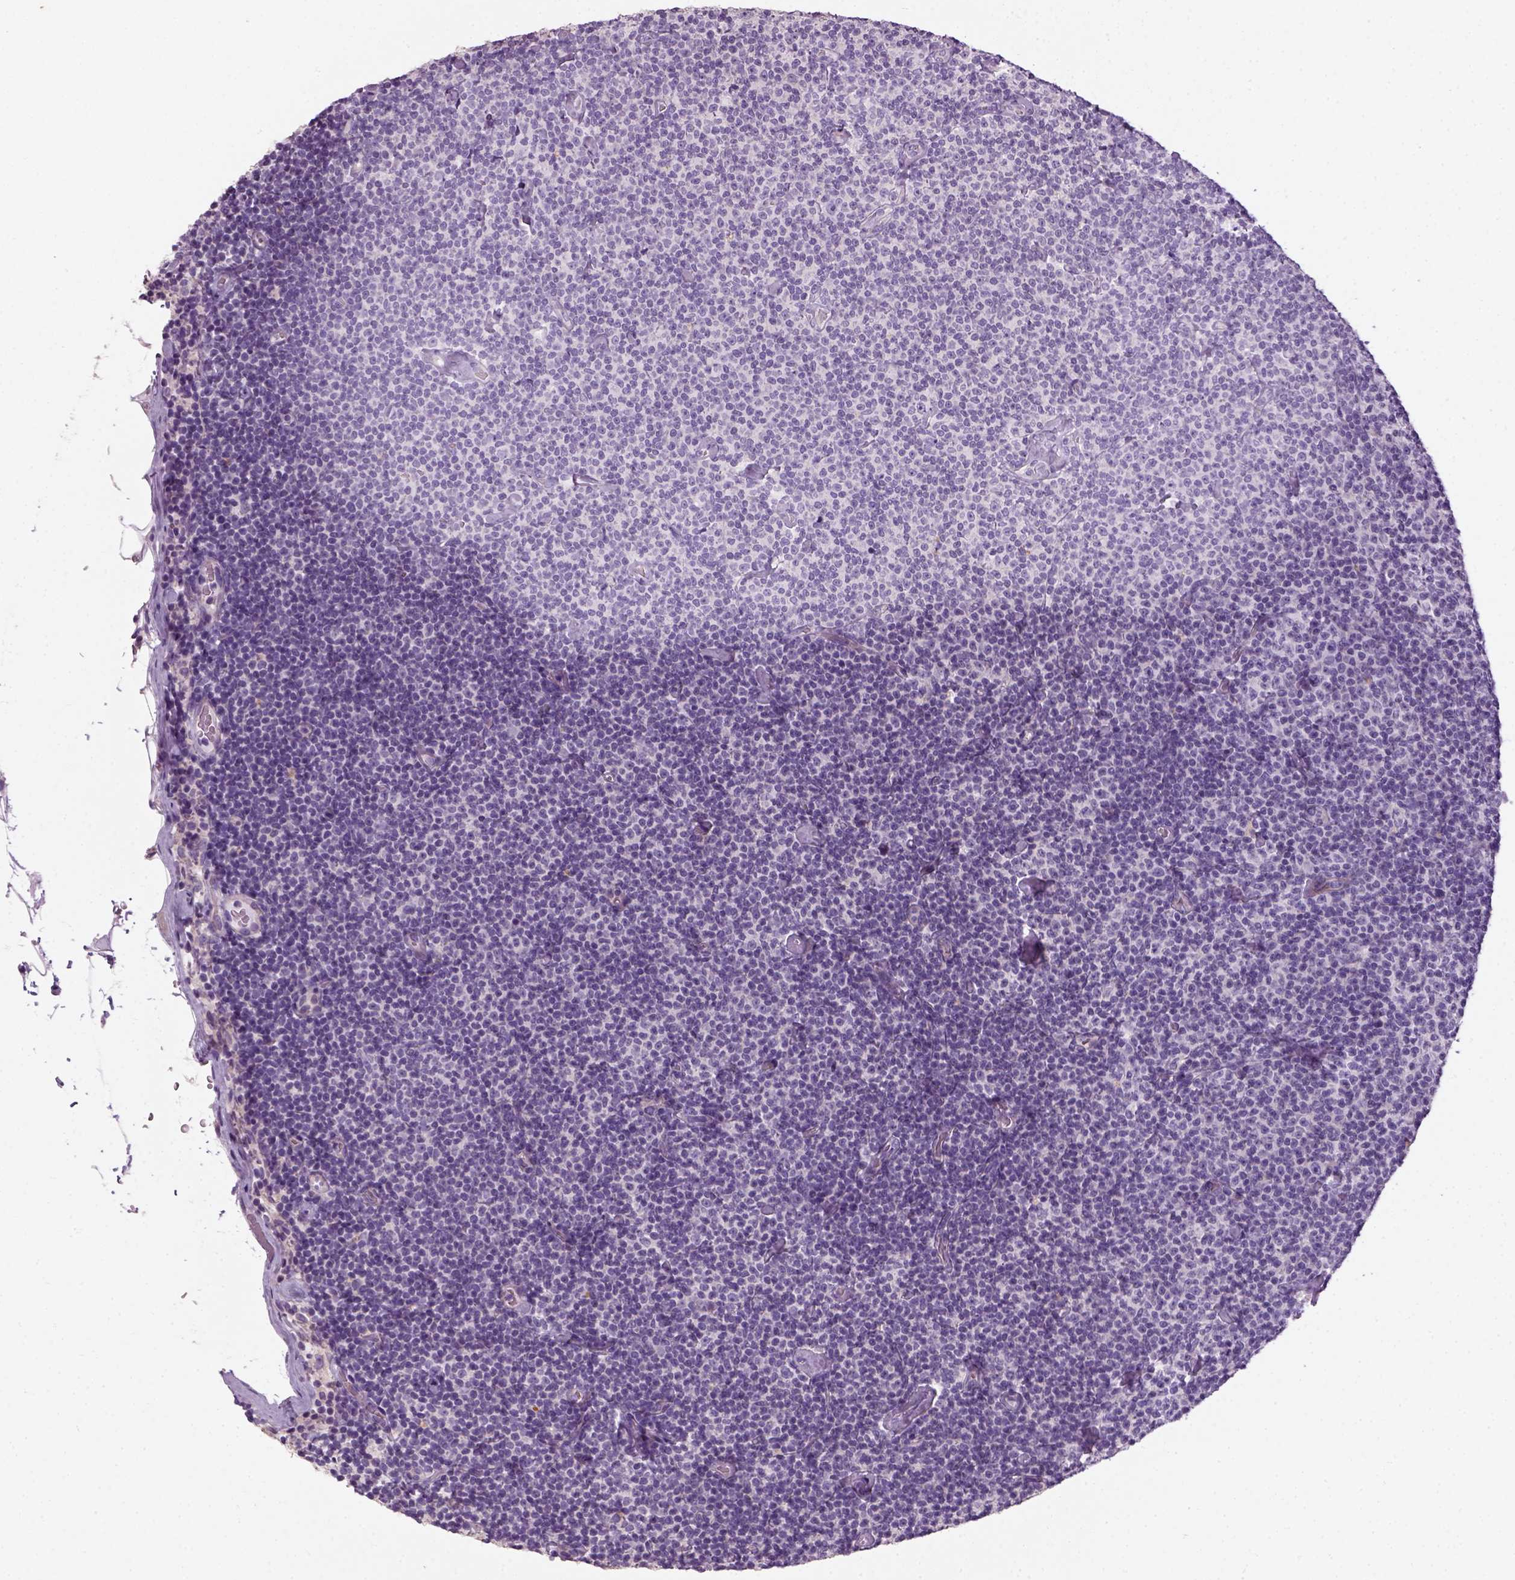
{"staining": {"intensity": "negative", "quantity": "none", "location": "none"}, "tissue": "lymphoma", "cell_type": "Tumor cells", "image_type": "cancer", "snomed": [{"axis": "morphology", "description": "Malignant lymphoma, non-Hodgkin's type, Low grade"}, {"axis": "topography", "description": "Lymph node"}], "caption": "Immunohistochemistry (IHC) photomicrograph of neoplastic tissue: malignant lymphoma, non-Hodgkin's type (low-grade) stained with DAB (3,3'-diaminobenzidine) reveals no significant protein staining in tumor cells.", "gene": "ELOVL3", "patient": {"sex": "male", "age": 81}}